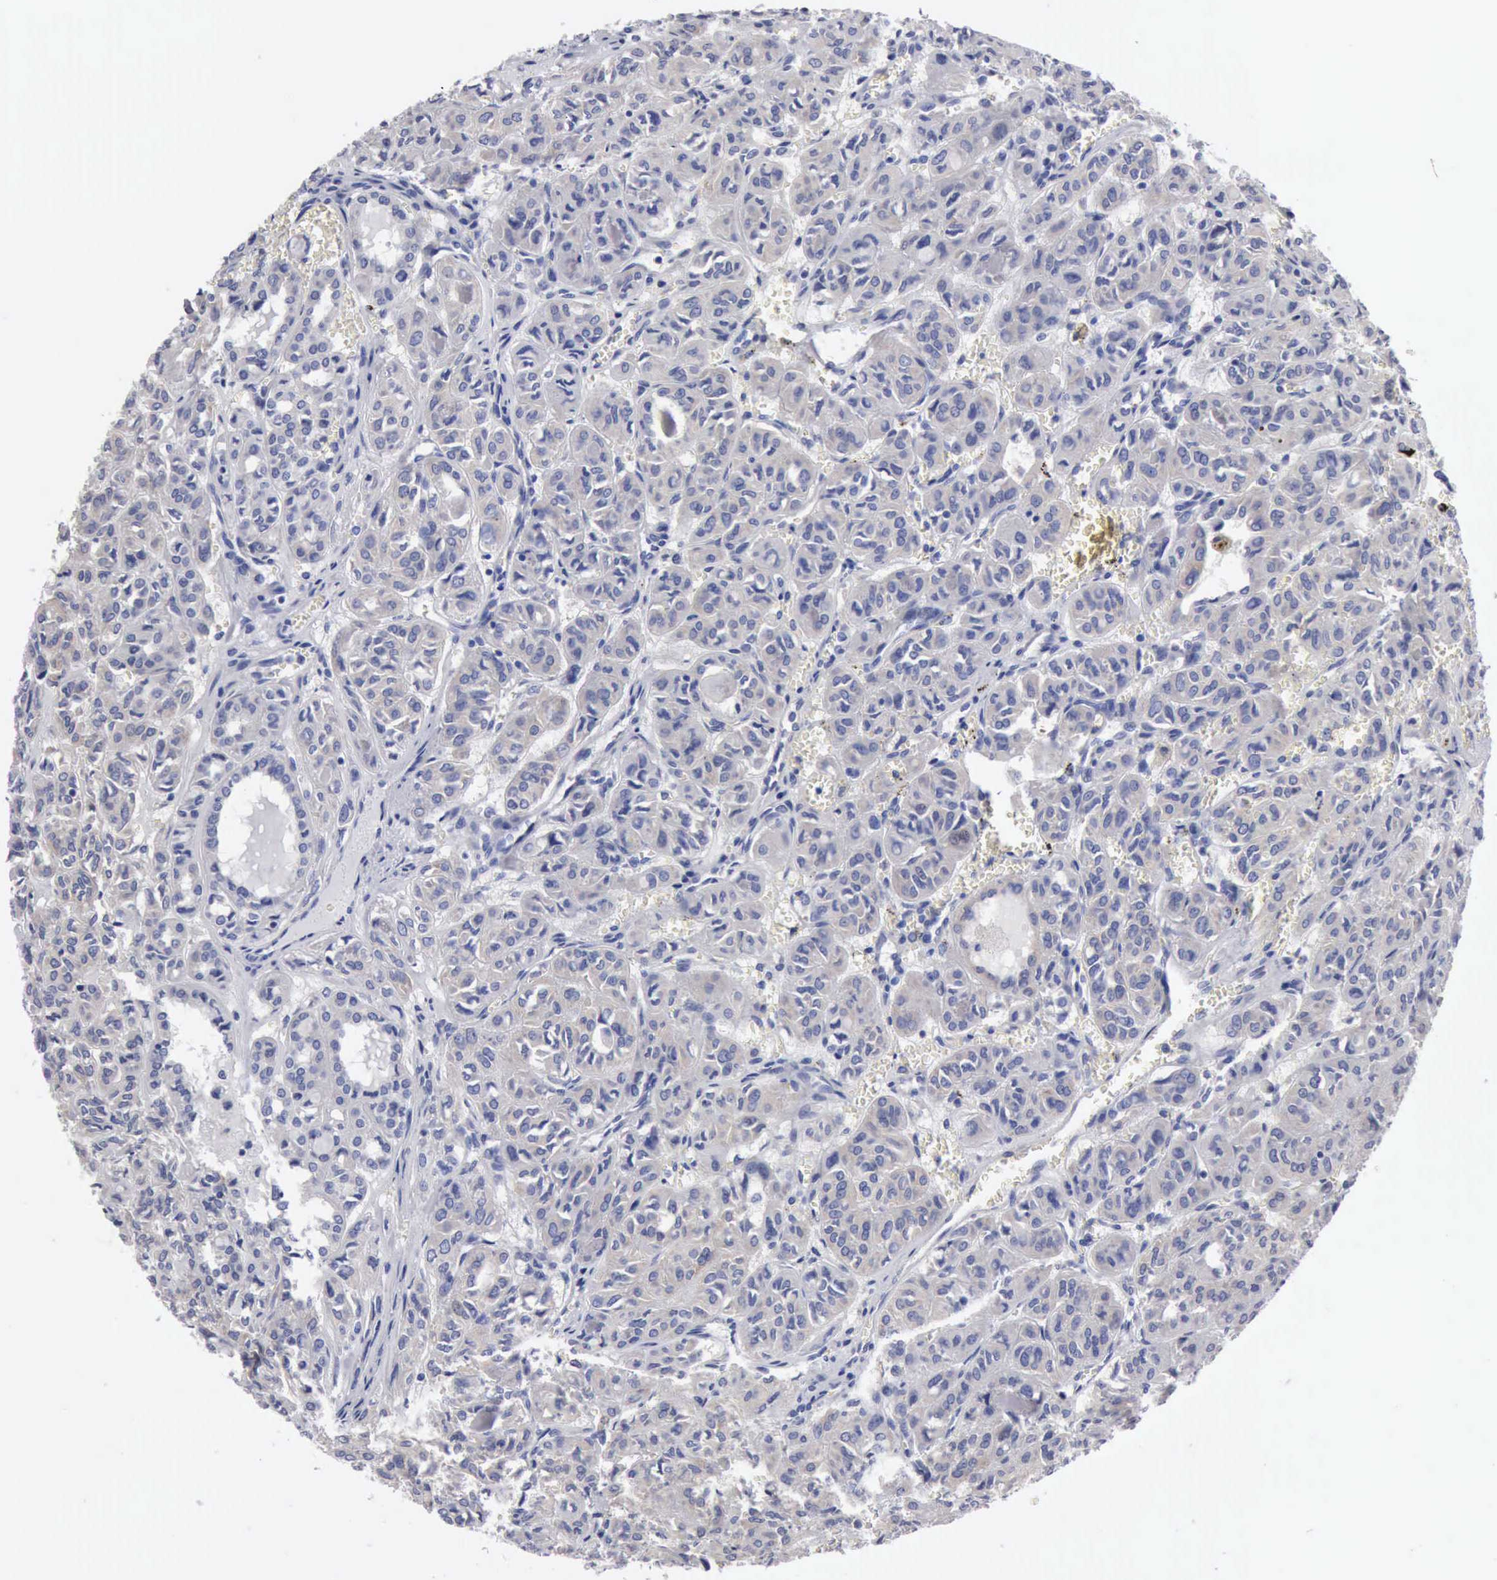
{"staining": {"intensity": "negative", "quantity": "none", "location": "none"}, "tissue": "thyroid cancer", "cell_type": "Tumor cells", "image_type": "cancer", "snomed": [{"axis": "morphology", "description": "Follicular adenoma carcinoma, NOS"}, {"axis": "topography", "description": "Thyroid gland"}], "caption": "High power microscopy image of an IHC histopathology image of thyroid cancer, revealing no significant expression in tumor cells. Nuclei are stained in blue.", "gene": "TXLNG", "patient": {"sex": "female", "age": 71}}